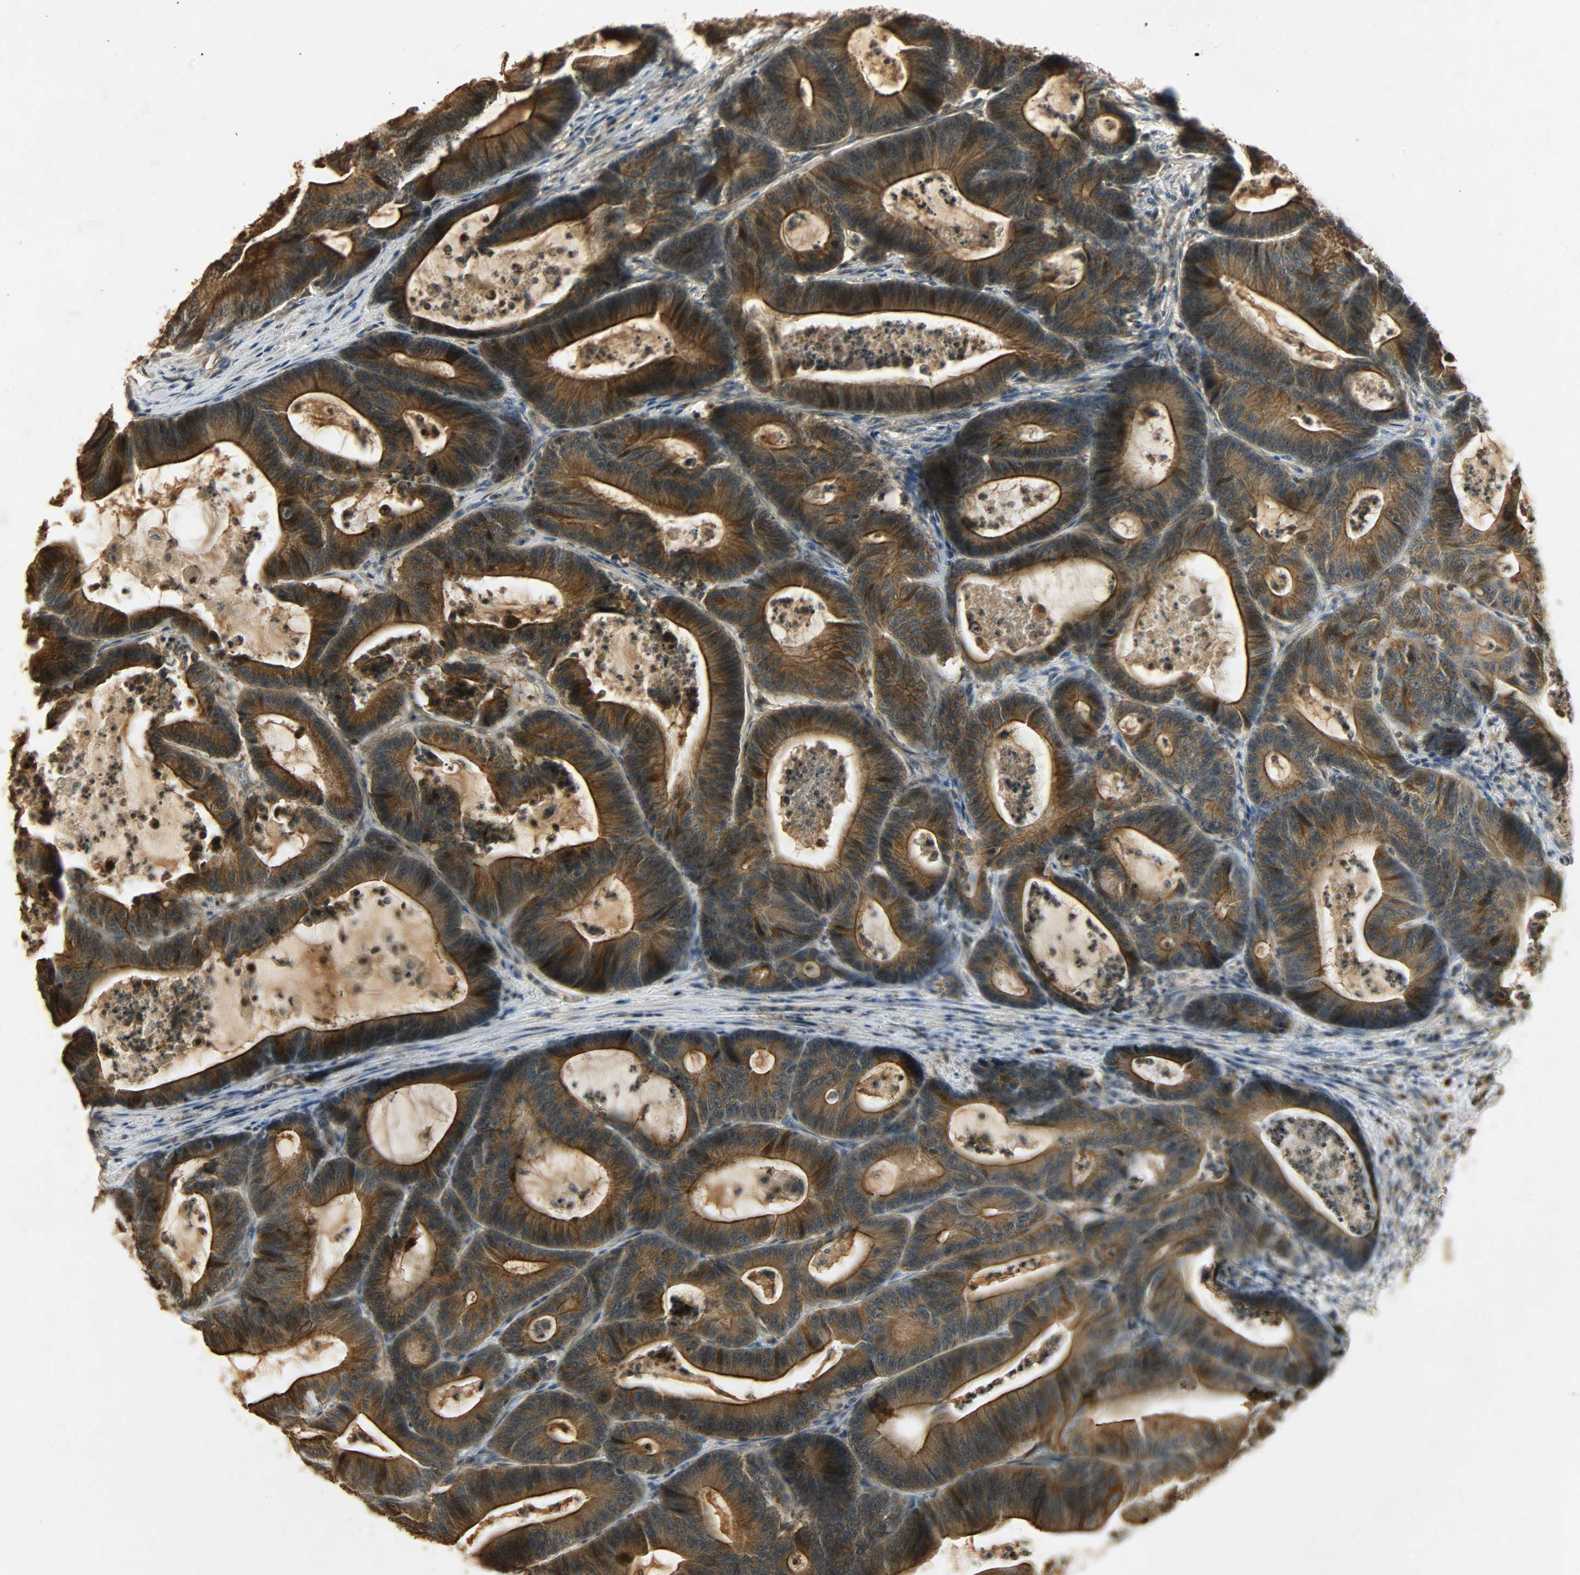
{"staining": {"intensity": "strong", "quantity": ">75%", "location": "cytoplasmic/membranous"}, "tissue": "colorectal cancer", "cell_type": "Tumor cells", "image_type": "cancer", "snomed": [{"axis": "morphology", "description": "Adenocarcinoma, NOS"}, {"axis": "topography", "description": "Colon"}], "caption": "Immunohistochemical staining of colorectal cancer displays high levels of strong cytoplasmic/membranous staining in approximately >75% of tumor cells. The staining was performed using DAB, with brown indicating positive protein expression. Nuclei are stained blue with hematoxylin.", "gene": "ATP2B1", "patient": {"sex": "female", "age": 84}}